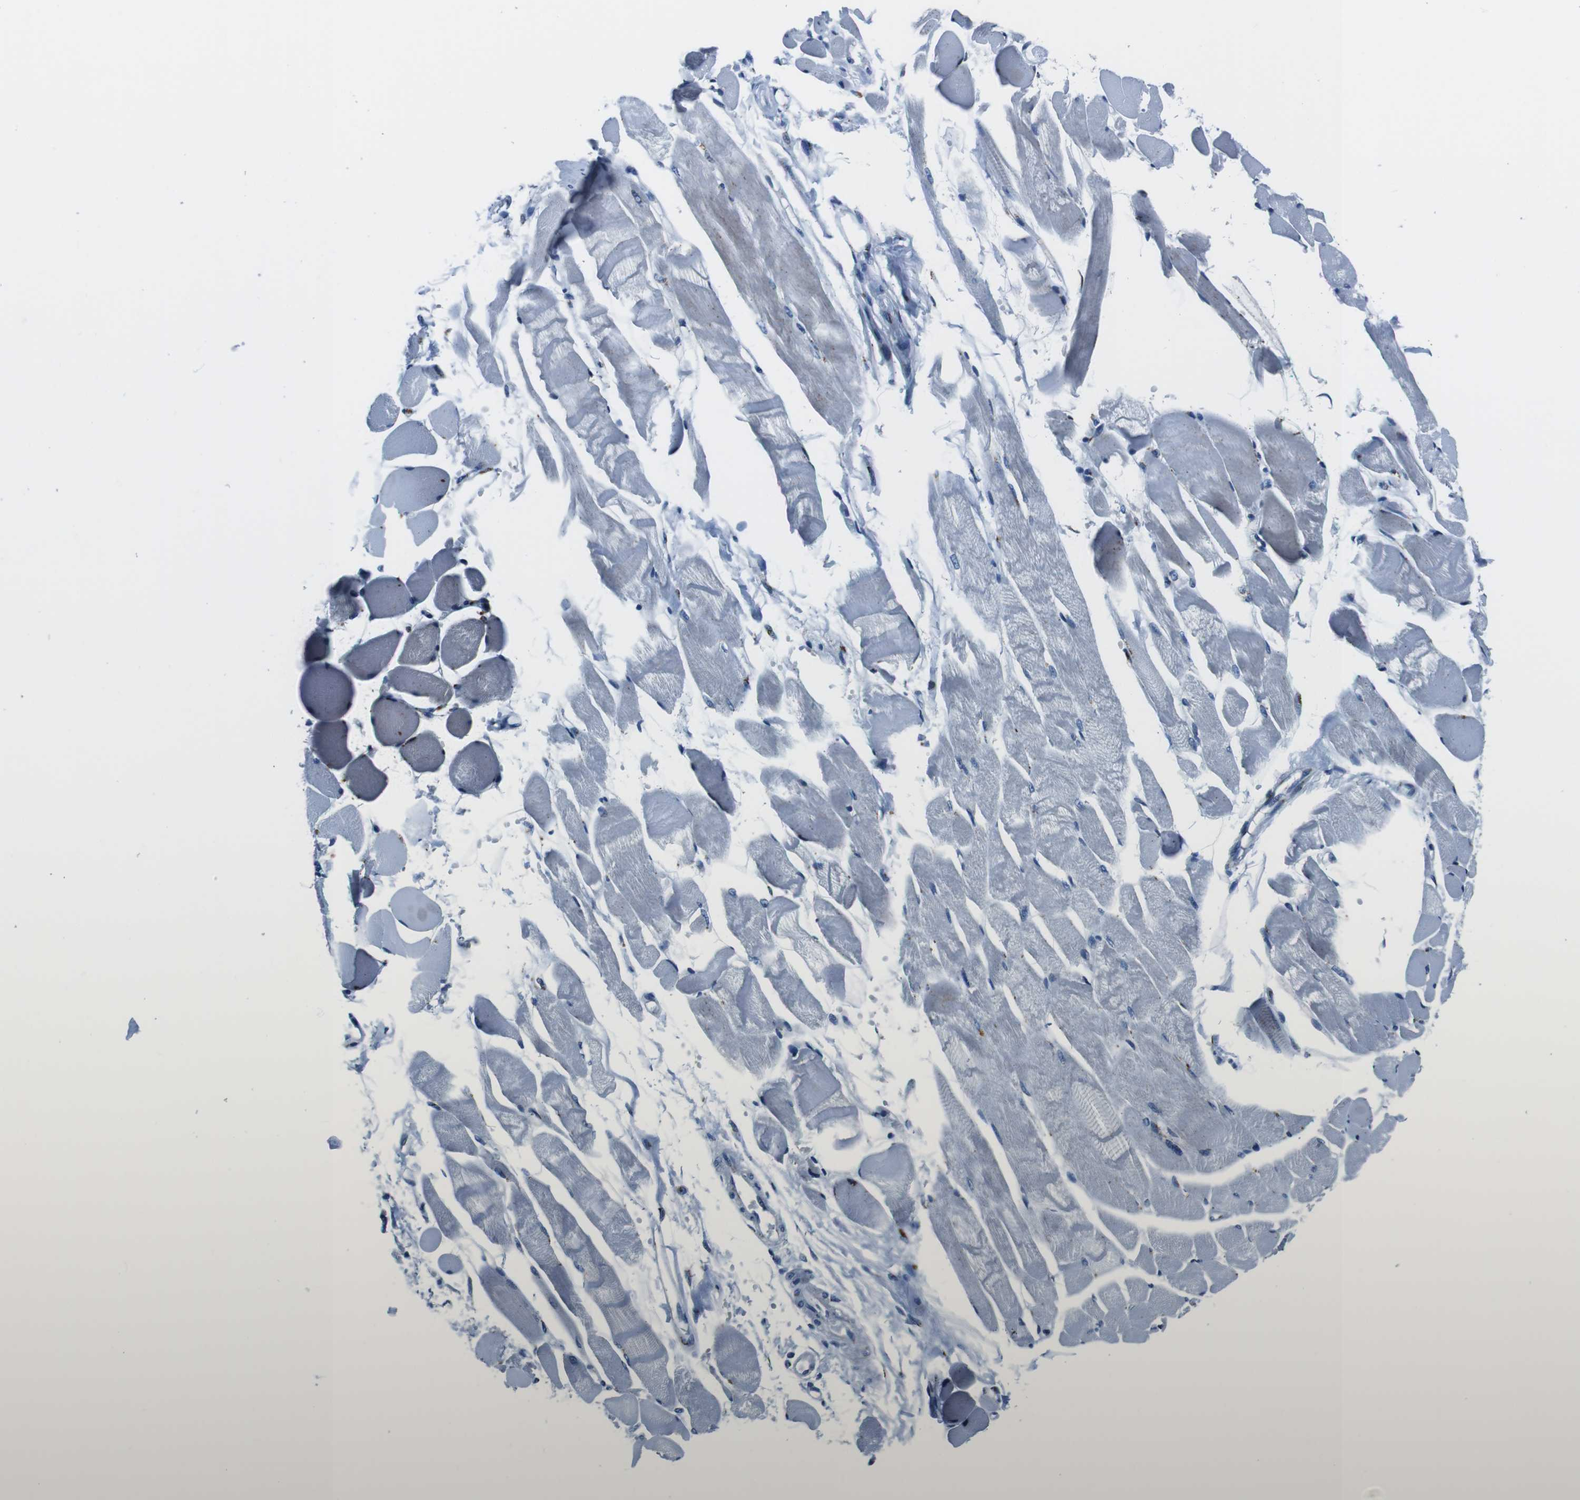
{"staining": {"intensity": "negative", "quantity": "none", "location": "none"}, "tissue": "skeletal muscle", "cell_type": "Myocytes", "image_type": "normal", "snomed": [{"axis": "morphology", "description": "Normal tissue, NOS"}, {"axis": "topography", "description": "Skeletal muscle"}, {"axis": "topography", "description": "Peripheral nerve tissue"}], "caption": "DAB immunohistochemical staining of benign human skeletal muscle exhibits no significant staining in myocytes.", "gene": "NUCB2", "patient": {"sex": "female", "age": 84}}